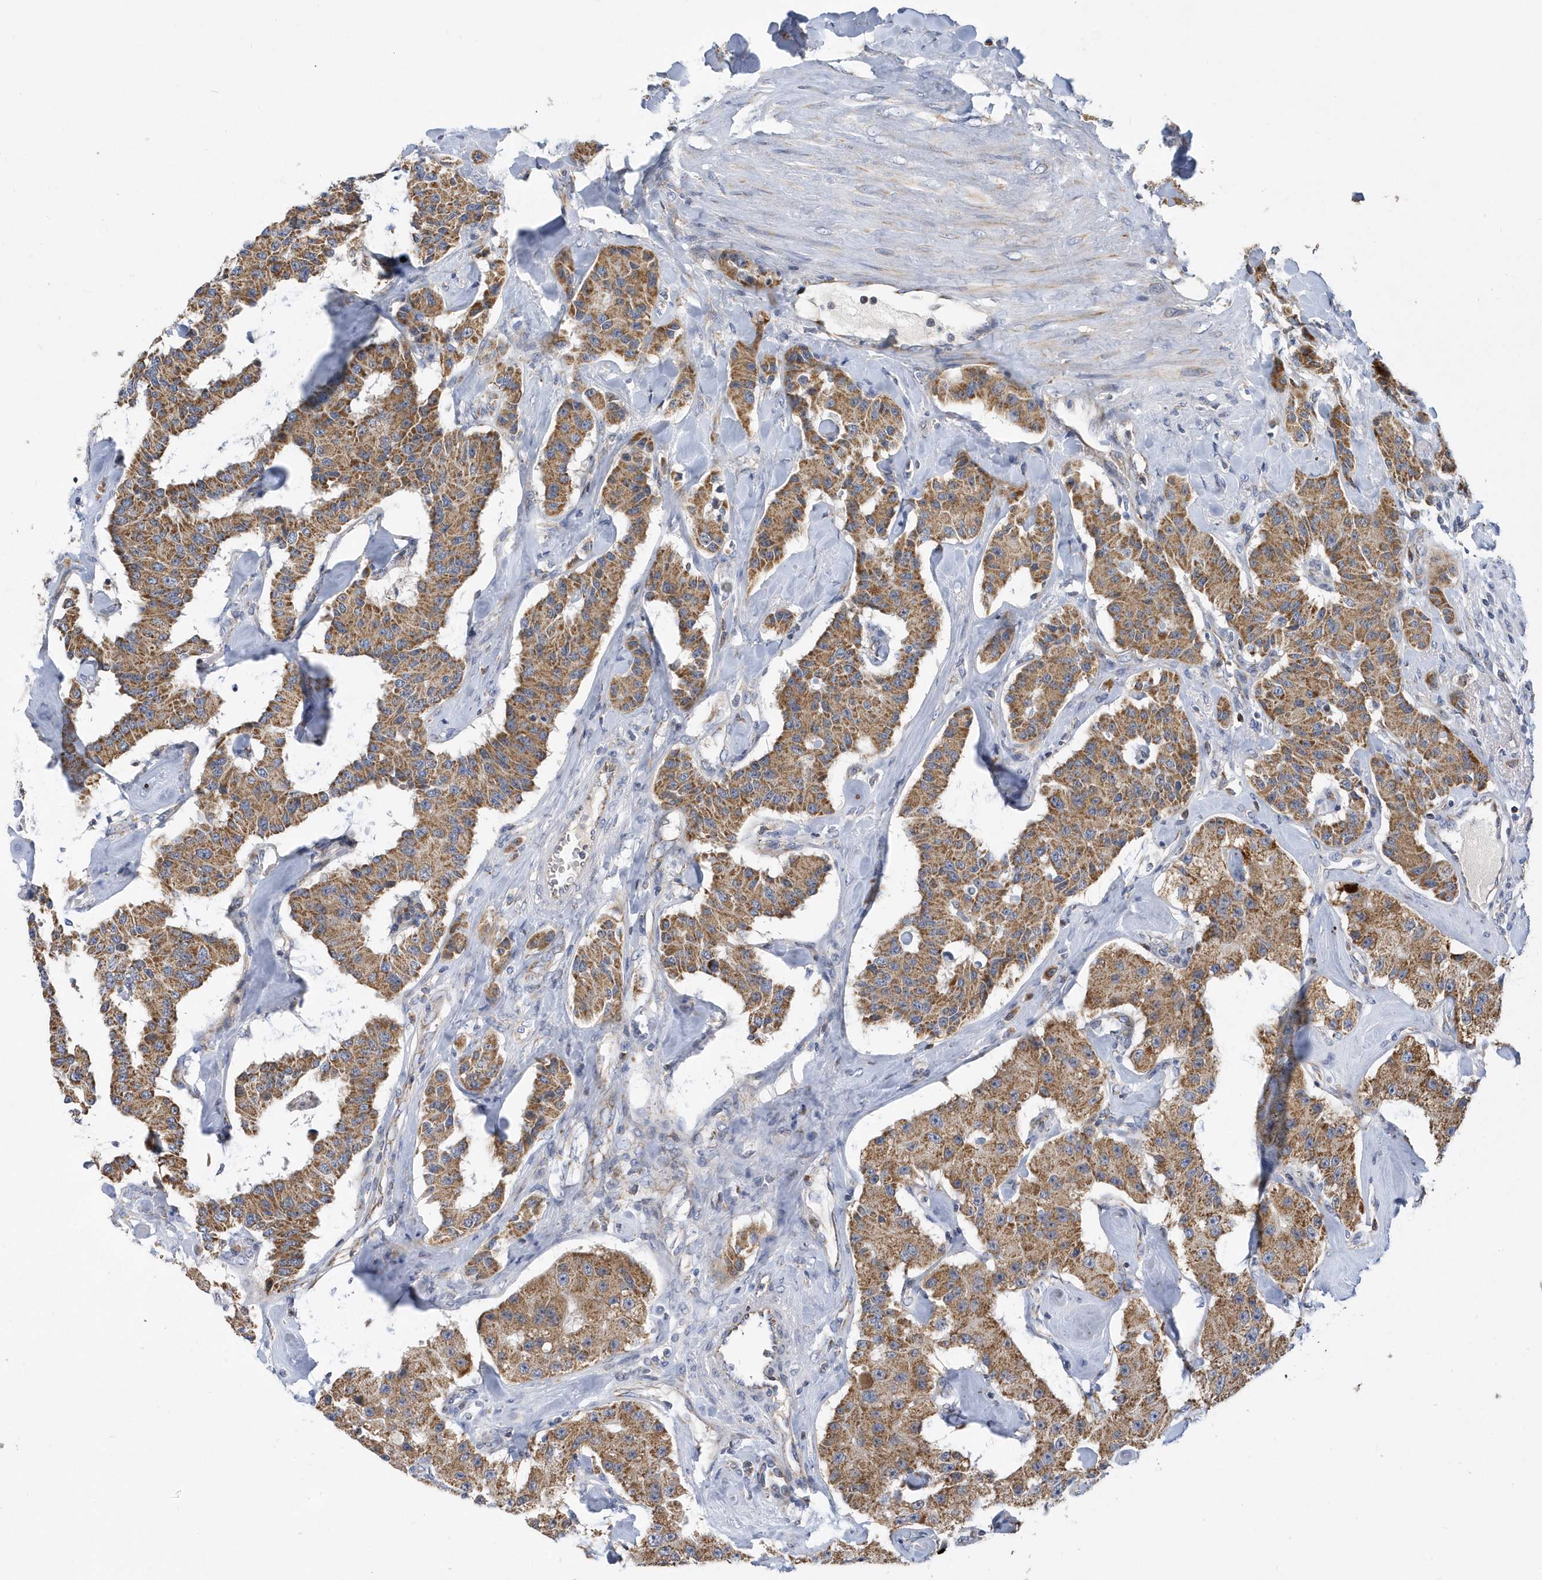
{"staining": {"intensity": "moderate", "quantity": ">75%", "location": "cytoplasmic/membranous"}, "tissue": "carcinoid", "cell_type": "Tumor cells", "image_type": "cancer", "snomed": [{"axis": "morphology", "description": "Carcinoid, malignant, NOS"}, {"axis": "topography", "description": "Pancreas"}], "caption": "Carcinoid (malignant) stained with a protein marker reveals moderate staining in tumor cells.", "gene": "VWA5B2", "patient": {"sex": "male", "age": 41}}